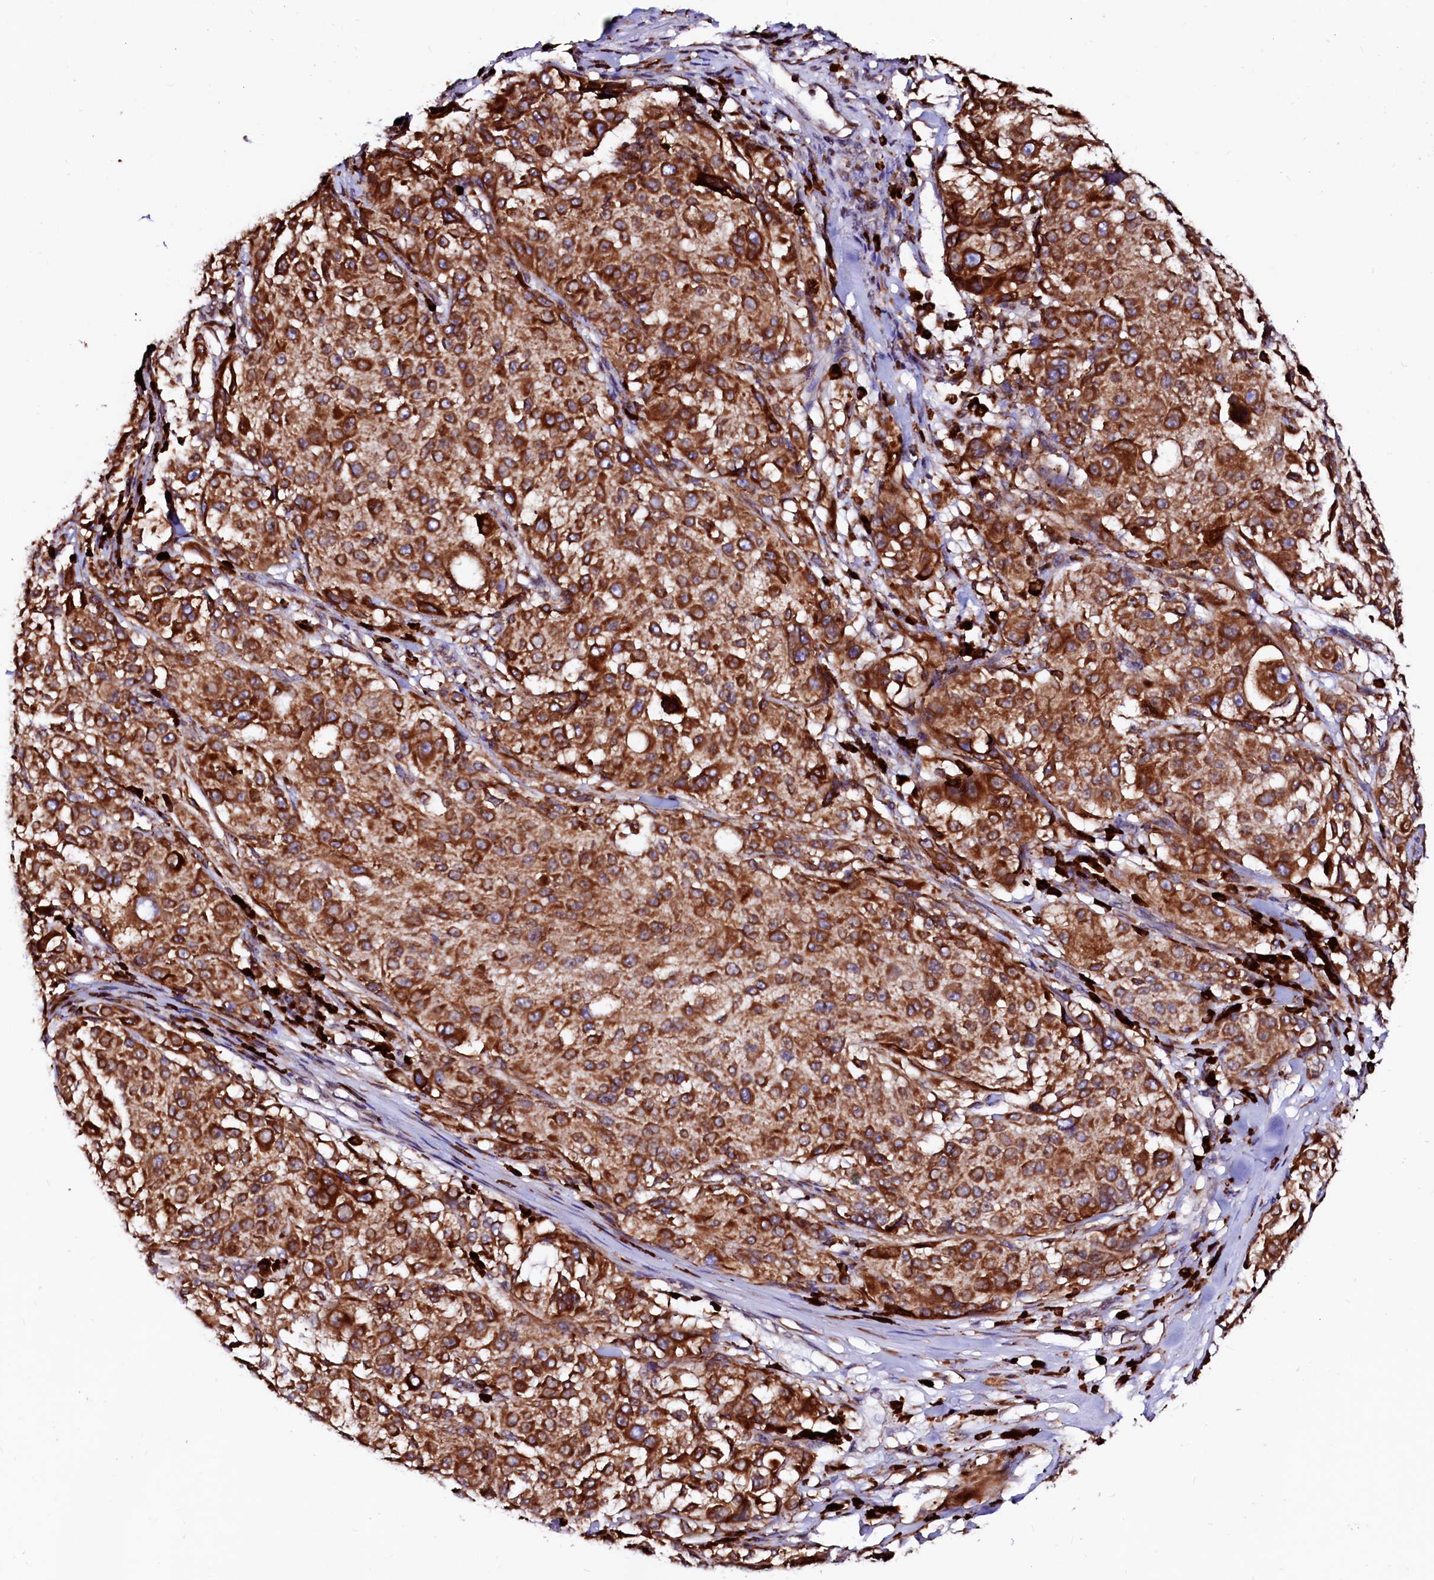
{"staining": {"intensity": "strong", "quantity": ">75%", "location": "cytoplasmic/membranous"}, "tissue": "melanoma", "cell_type": "Tumor cells", "image_type": "cancer", "snomed": [{"axis": "morphology", "description": "Necrosis, NOS"}, {"axis": "morphology", "description": "Malignant melanoma, NOS"}, {"axis": "topography", "description": "Skin"}], "caption": "A photomicrograph of human malignant melanoma stained for a protein exhibits strong cytoplasmic/membranous brown staining in tumor cells.", "gene": "DERL1", "patient": {"sex": "female", "age": 87}}